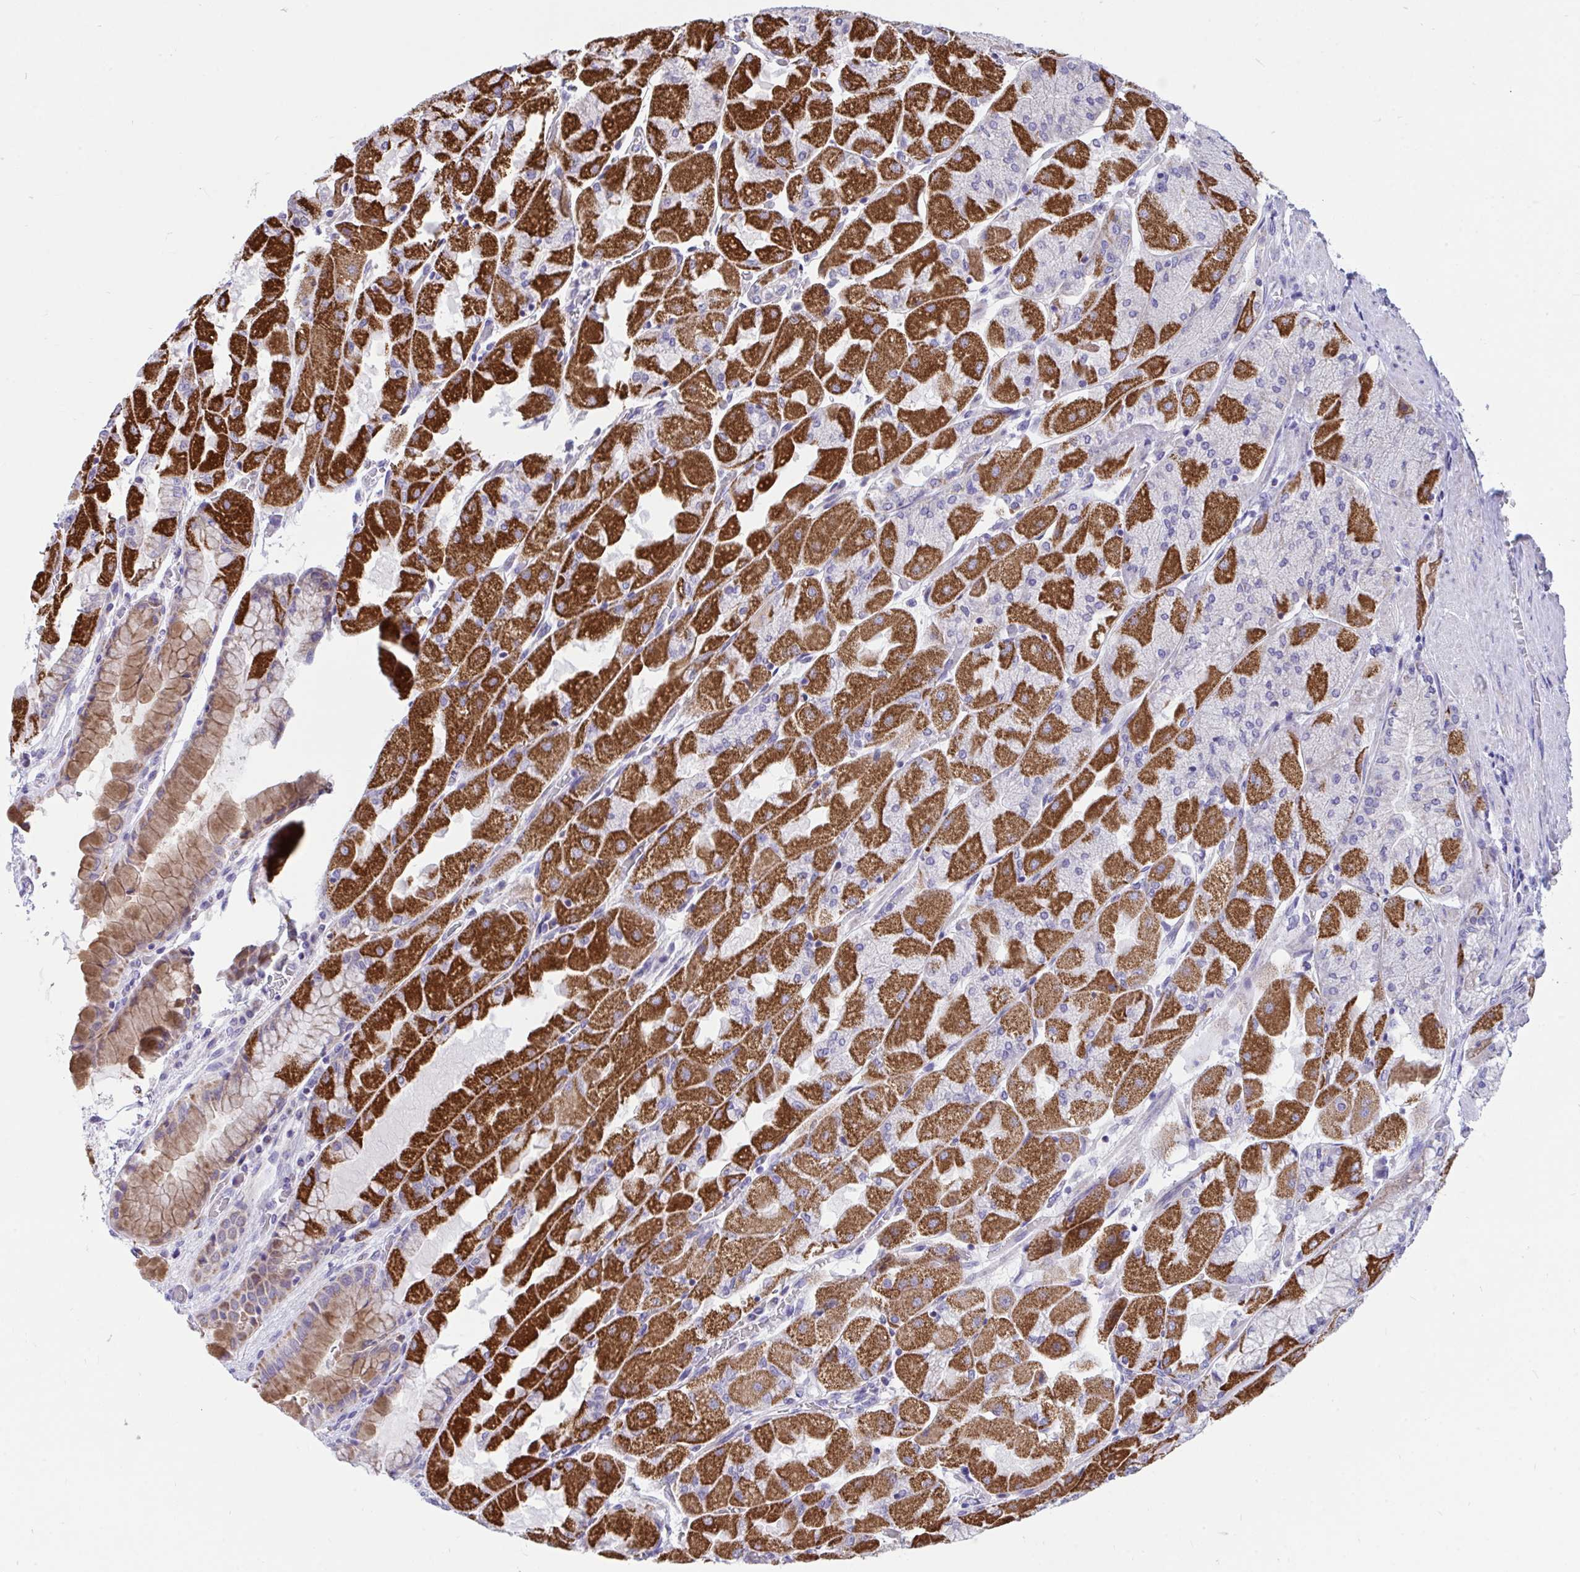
{"staining": {"intensity": "strong", "quantity": "25%-75%", "location": "cytoplasmic/membranous"}, "tissue": "stomach", "cell_type": "Glandular cells", "image_type": "normal", "snomed": [{"axis": "morphology", "description": "Normal tissue, NOS"}, {"axis": "topography", "description": "Stomach"}], "caption": "IHC image of unremarkable stomach: stomach stained using IHC exhibits high levels of strong protein expression localized specifically in the cytoplasmic/membranous of glandular cells, appearing as a cytoplasmic/membranous brown color.", "gene": "DTX3", "patient": {"sex": "female", "age": 61}}